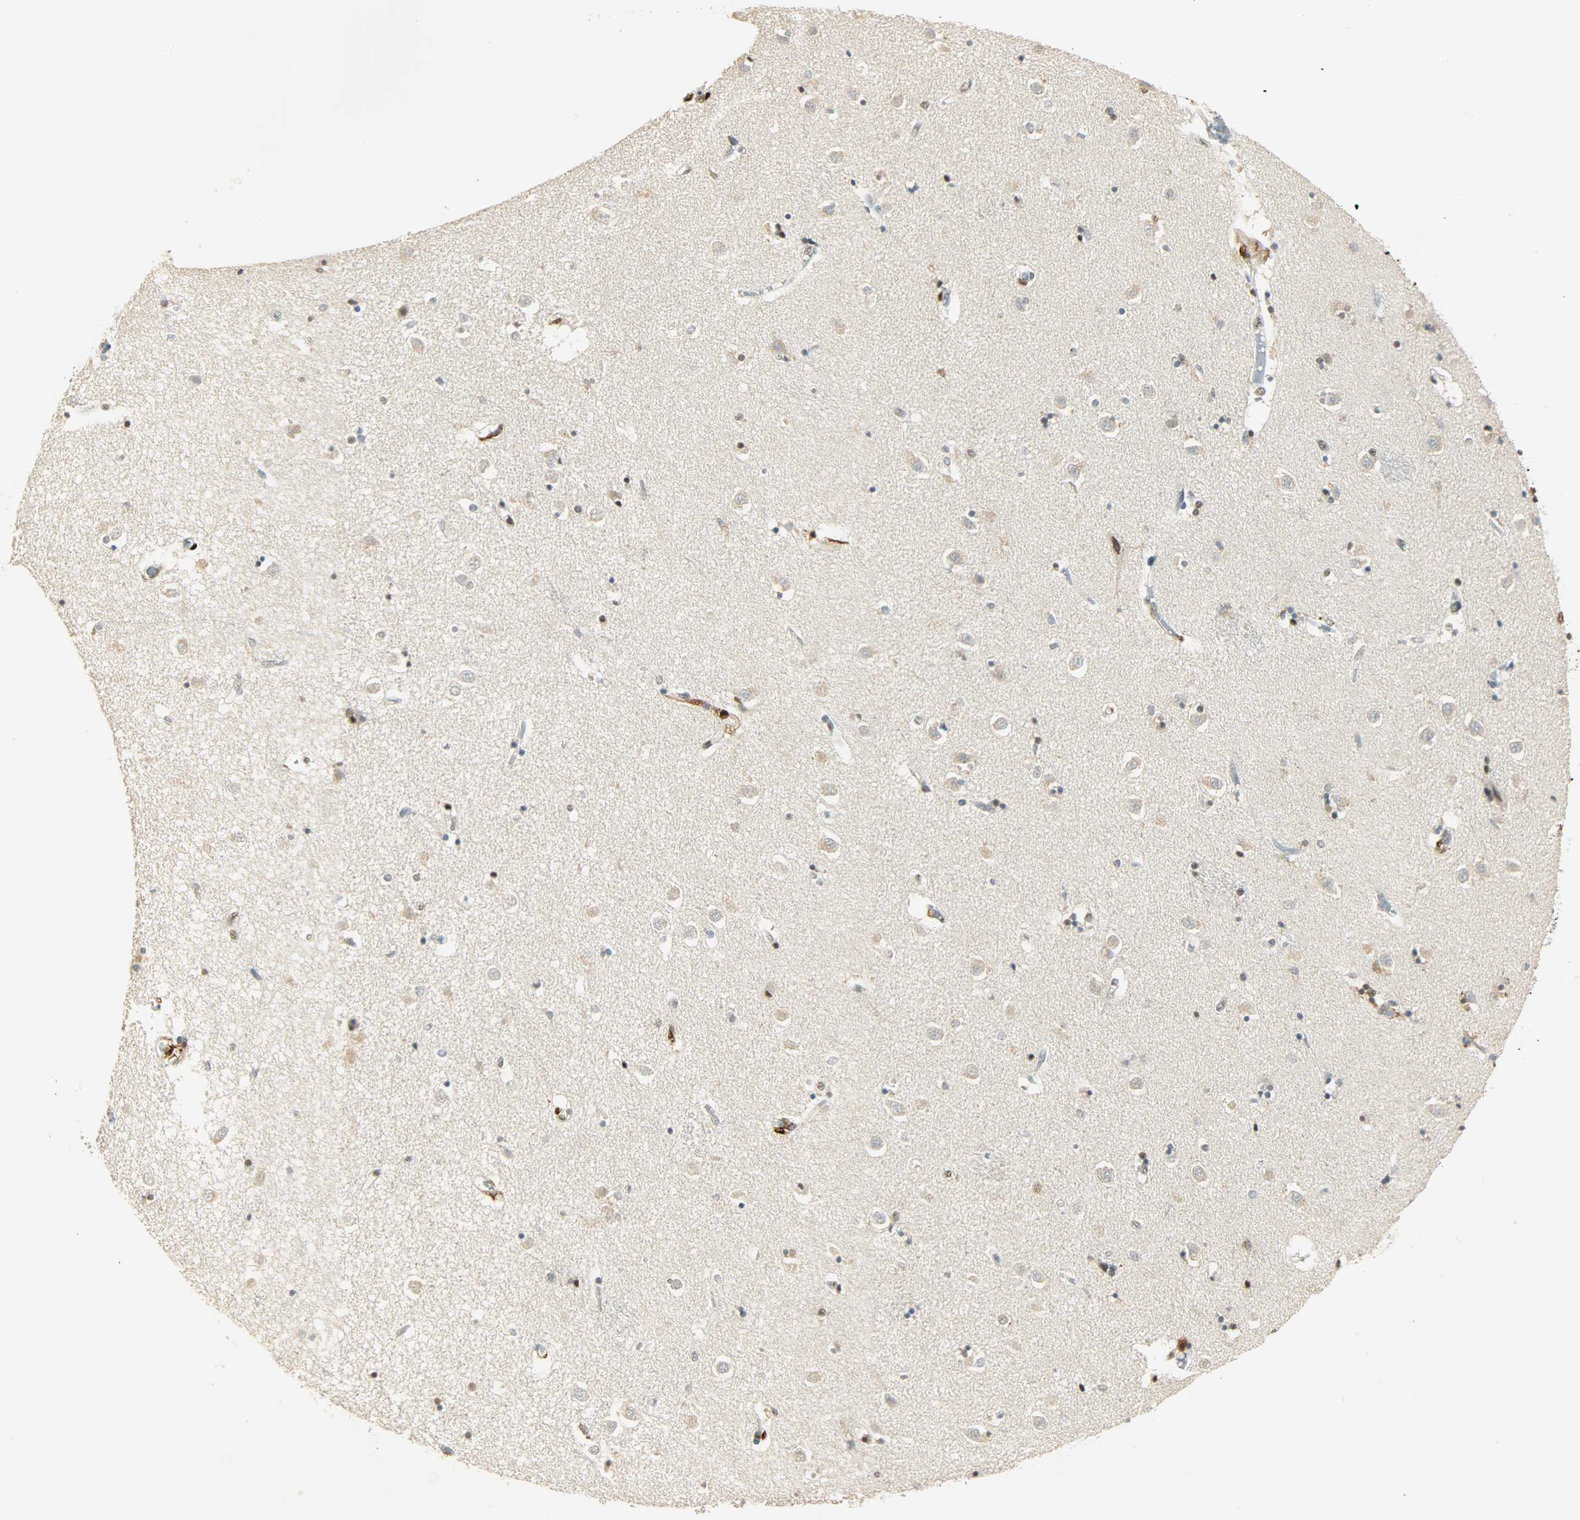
{"staining": {"intensity": "weak", "quantity": "25%-75%", "location": "nuclear"}, "tissue": "caudate", "cell_type": "Glial cells", "image_type": "normal", "snomed": [{"axis": "morphology", "description": "Normal tissue, NOS"}, {"axis": "topography", "description": "Lateral ventricle wall"}], "caption": "Caudate stained with immunohistochemistry reveals weak nuclear positivity in about 25%-75% of glial cells.", "gene": "NGFR", "patient": {"sex": "female", "age": 54}}